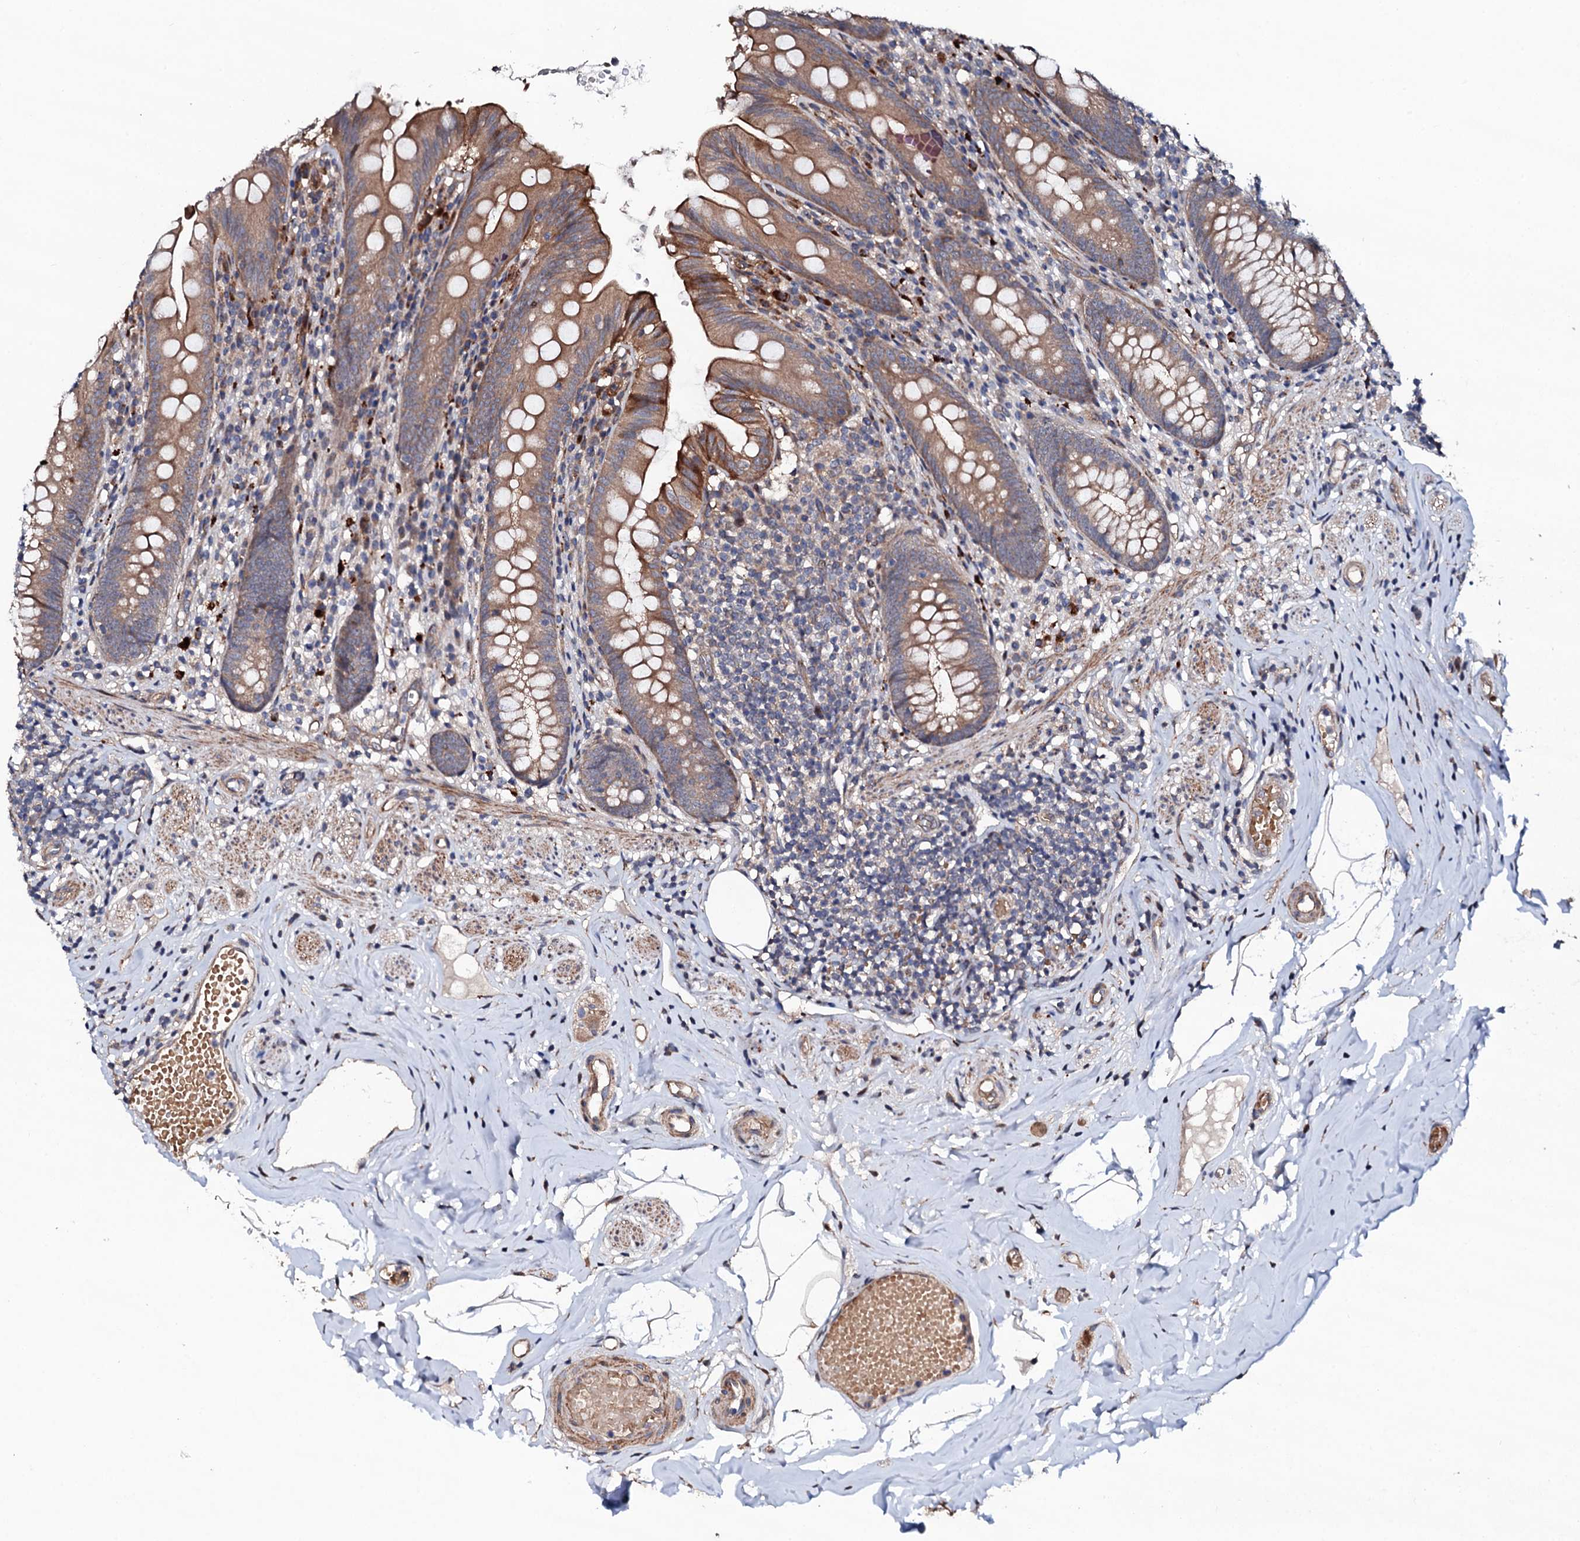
{"staining": {"intensity": "moderate", "quantity": ">75%", "location": "cytoplasmic/membranous"}, "tissue": "appendix", "cell_type": "Glandular cells", "image_type": "normal", "snomed": [{"axis": "morphology", "description": "Normal tissue, NOS"}, {"axis": "topography", "description": "Appendix"}], "caption": "This photomicrograph demonstrates immunohistochemistry (IHC) staining of unremarkable appendix, with medium moderate cytoplasmic/membranous expression in approximately >75% of glandular cells.", "gene": "CIAO2A", "patient": {"sex": "male", "age": 55}}